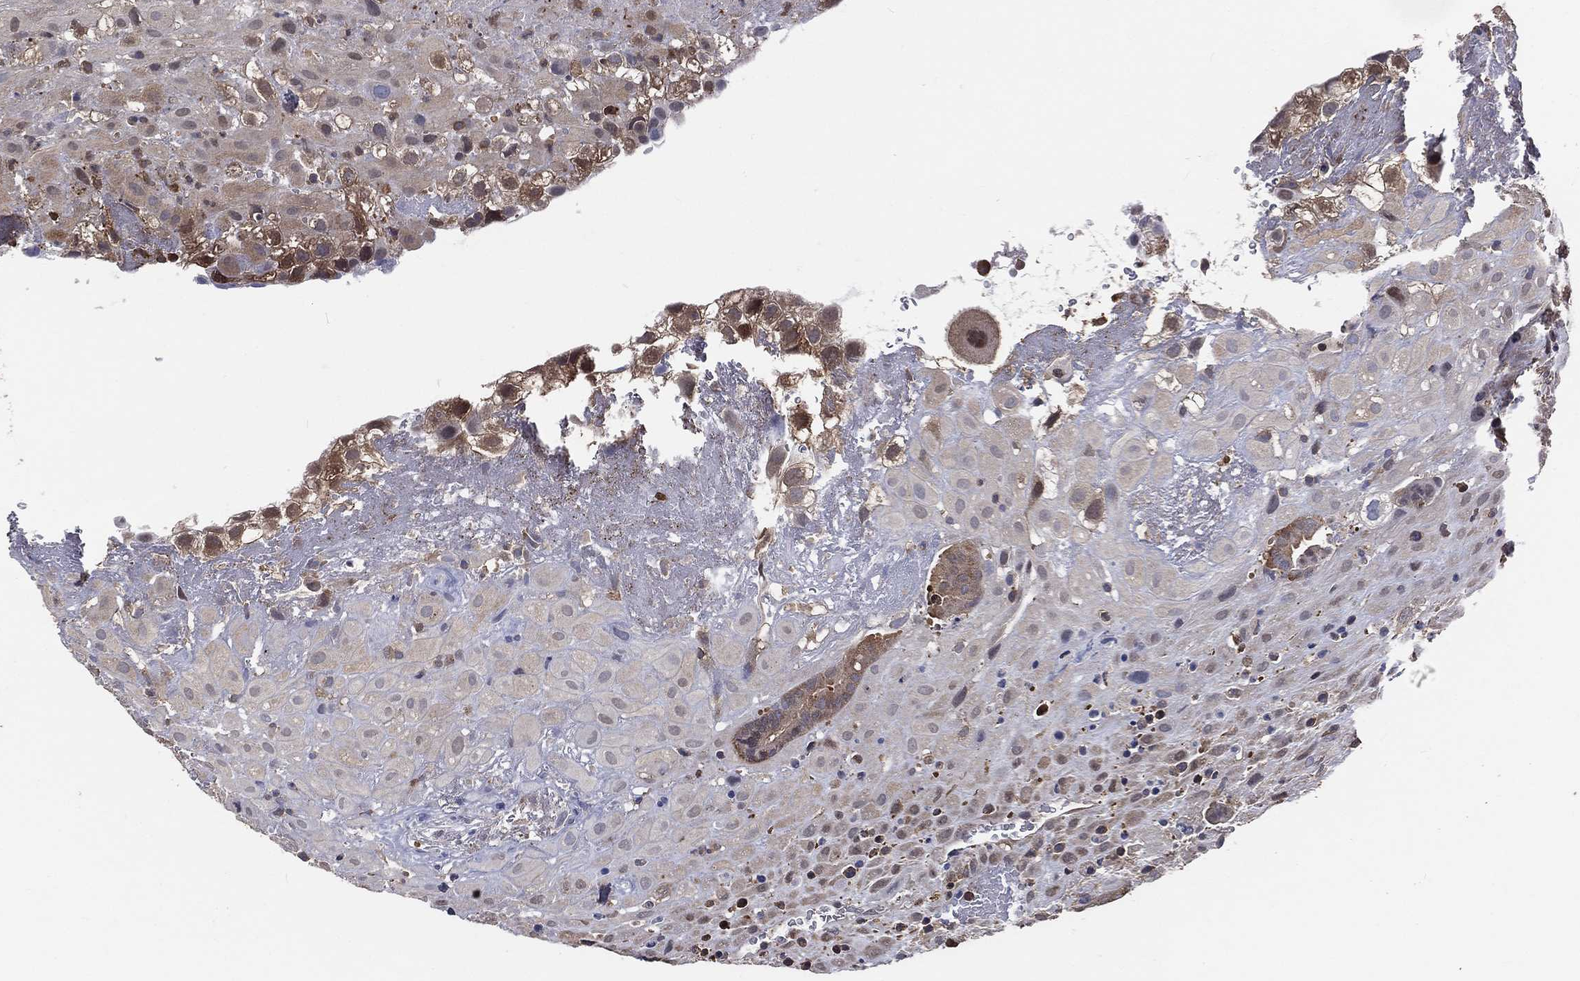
{"staining": {"intensity": "negative", "quantity": "none", "location": "none"}, "tissue": "placenta", "cell_type": "Decidual cells", "image_type": "normal", "snomed": [{"axis": "morphology", "description": "Normal tissue, NOS"}, {"axis": "topography", "description": "Placenta"}], "caption": "A high-resolution micrograph shows IHC staining of normal placenta, which shows no significant expression in decidual cells.", "gene": "TBC1D2", "patient": {"sex": "female", "age": 19}}